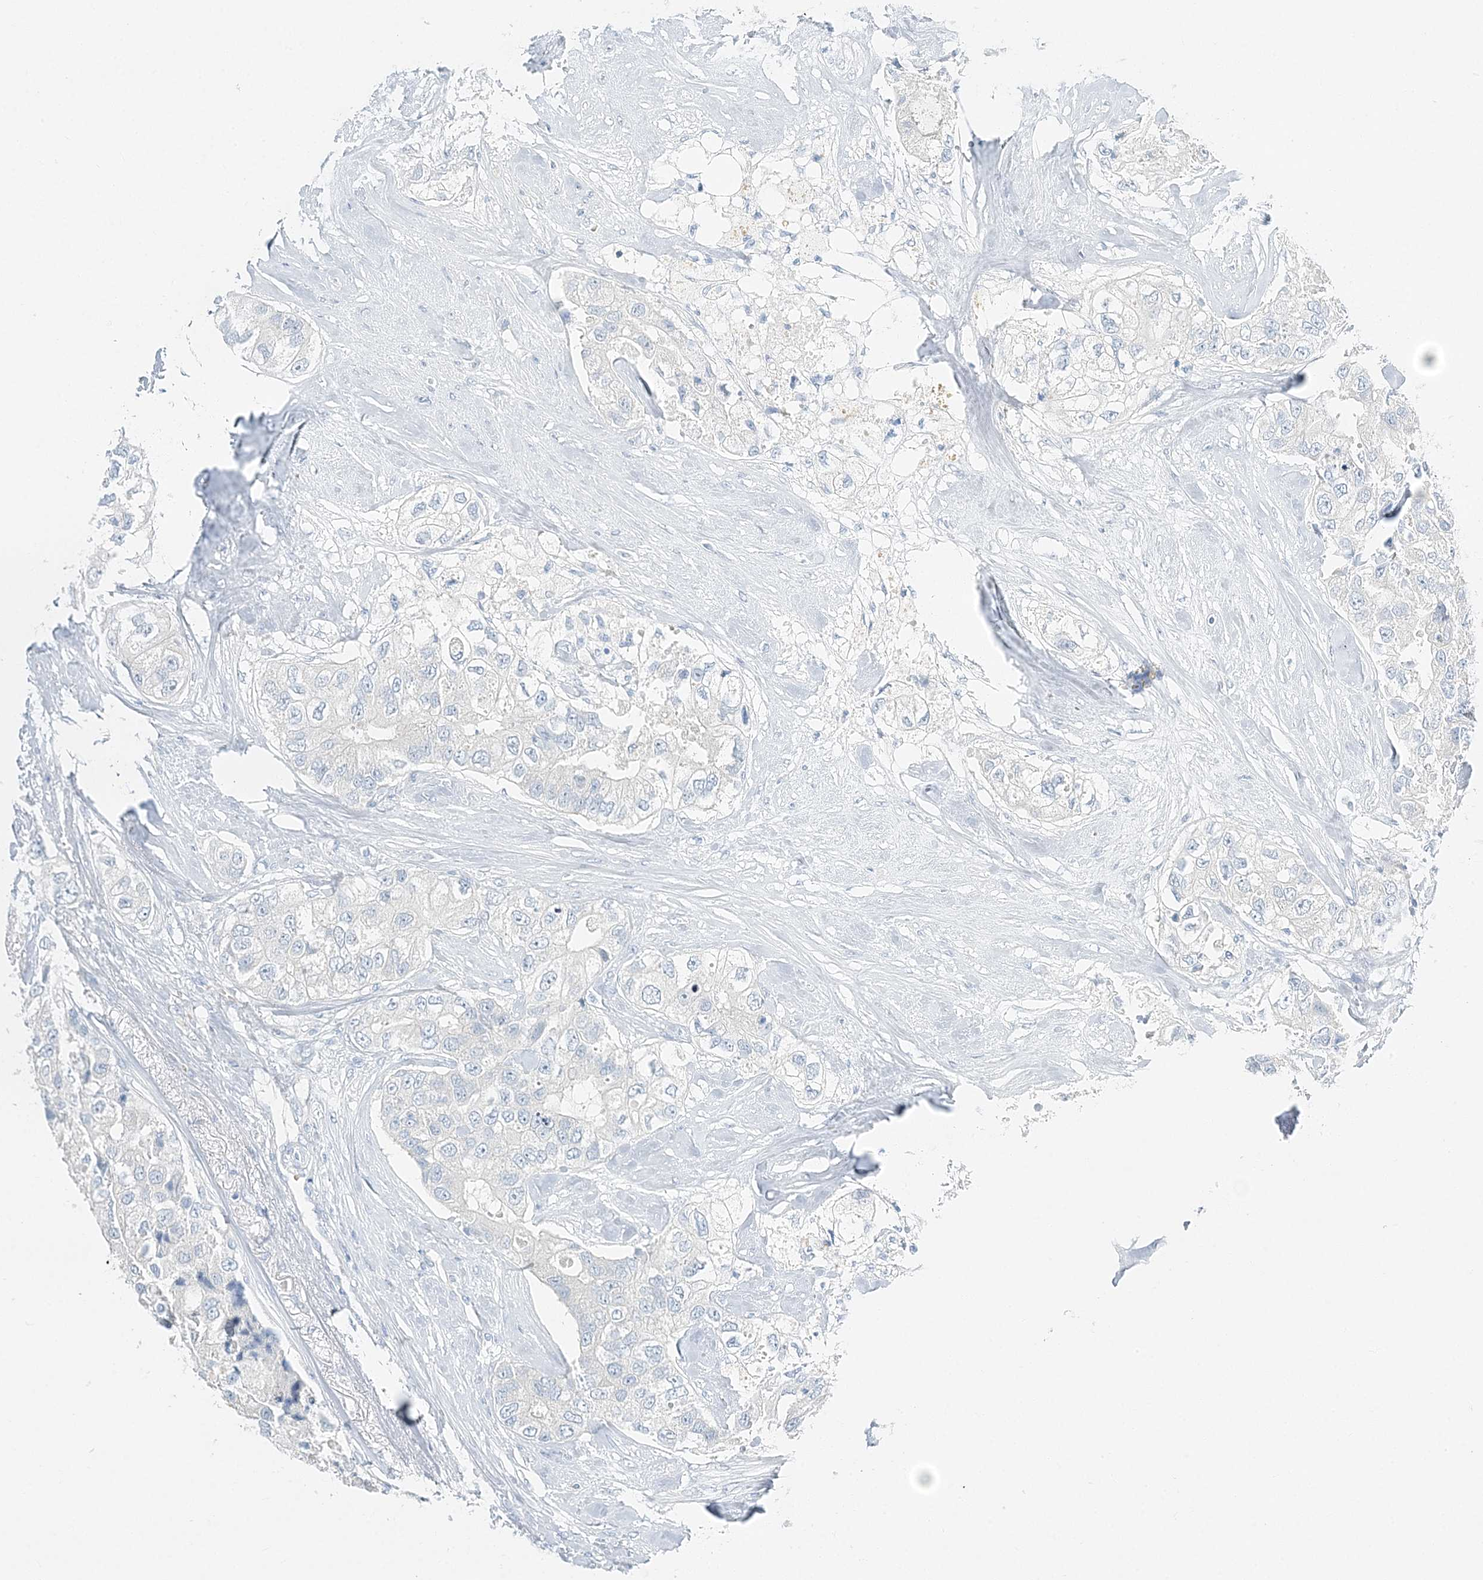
{"staining": {"intensity": "negative", "quantity": "none", "location": "none"}, "tissue": "breast cancer", "cell_type": "Tumor cells", "image_type": "cancer", "snomed": [{"axis": "morphology", "description": "Duct carcinoma"}, {"axis": "topography", "description": "Breast"}], "caption": "There is no significant positivity in tumor cells of intraductal carcinoma (breast).", "gene": "VILL", "patient": {"sex": "female", "age": 62}}